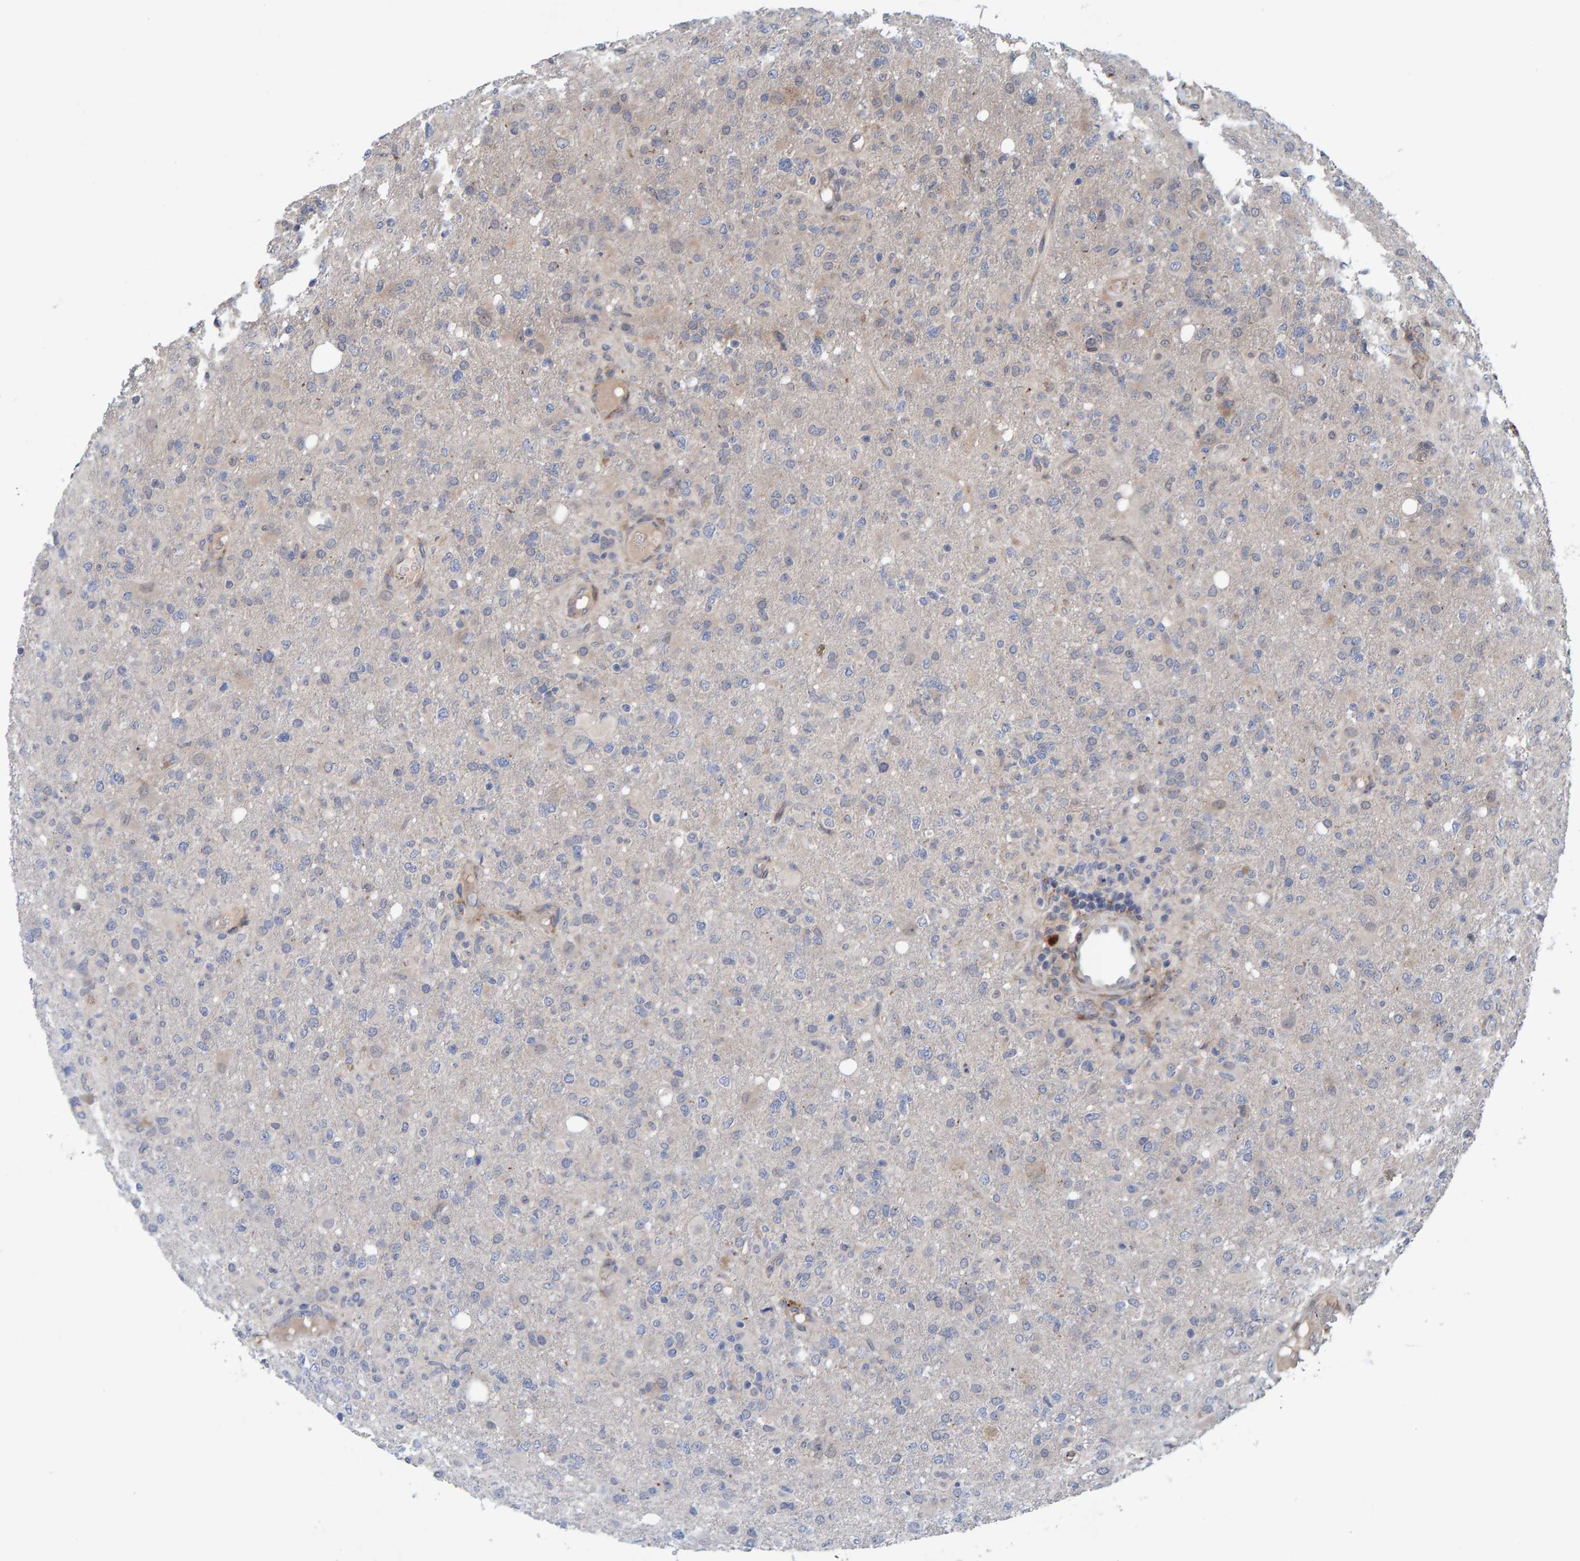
{"staining": {"intensity": "negative", "quantity": "none", "location": "none"}, "tissue": "glioma", "cell_type": "Tumor cells", "image_type": "cancer", "snomed": [{"axis": "morphology", "description": "Glioma, malignant, High grade"}, {"axis": "topography", "description": "Brain"}], "caption": "IHC micrograph of glioma stained for a protein (brown), which shows no expression in tumor cells. (Brightfield microscopy of DAB IHC at high magnification).", "gene": "MFSD6L", "patient": {"sex": "female", "age": 57}}